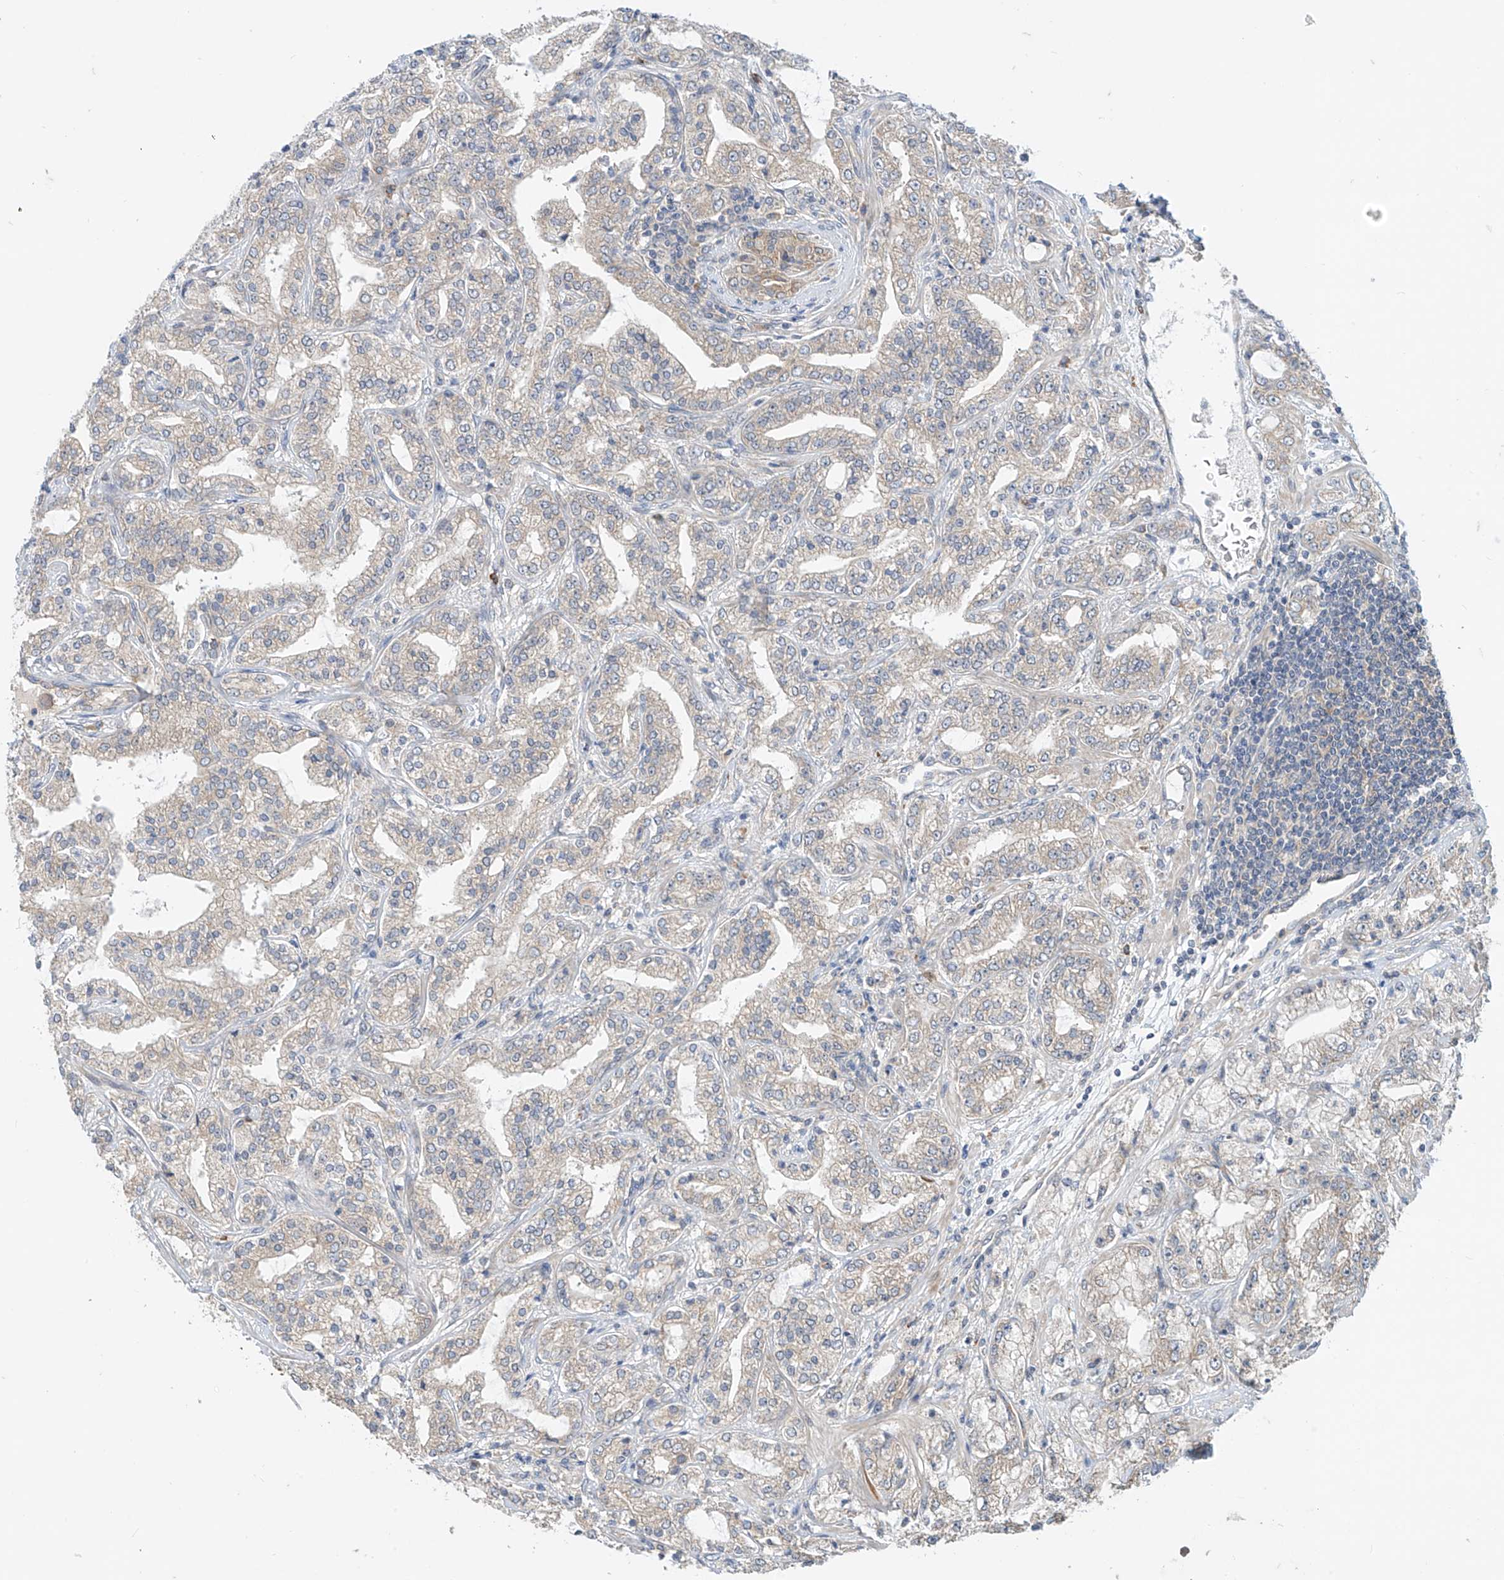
{"staining": {"intensity": "negative", "quantity": "none", "location": "none"}, "tissue": "prostate cancer", "cell_type": "Tumor cells", "image_type": "cancer", "snomed": [{"axis": "morphology", "description": "Adenocarcinoma, High grade"}, {"axis": "topography", "description": "Prostate"}], "caption": "Immunohistochemistry histopathology image of neoplastic tissue: human adenocarcinoma (high-grade) (prostate) stained with DAB (3,3'-diaminobenzidine) displays no significant protein expression in tumor cells.", "gene": "MTUS2", "patient": {"sex": "male", "age": 64}}